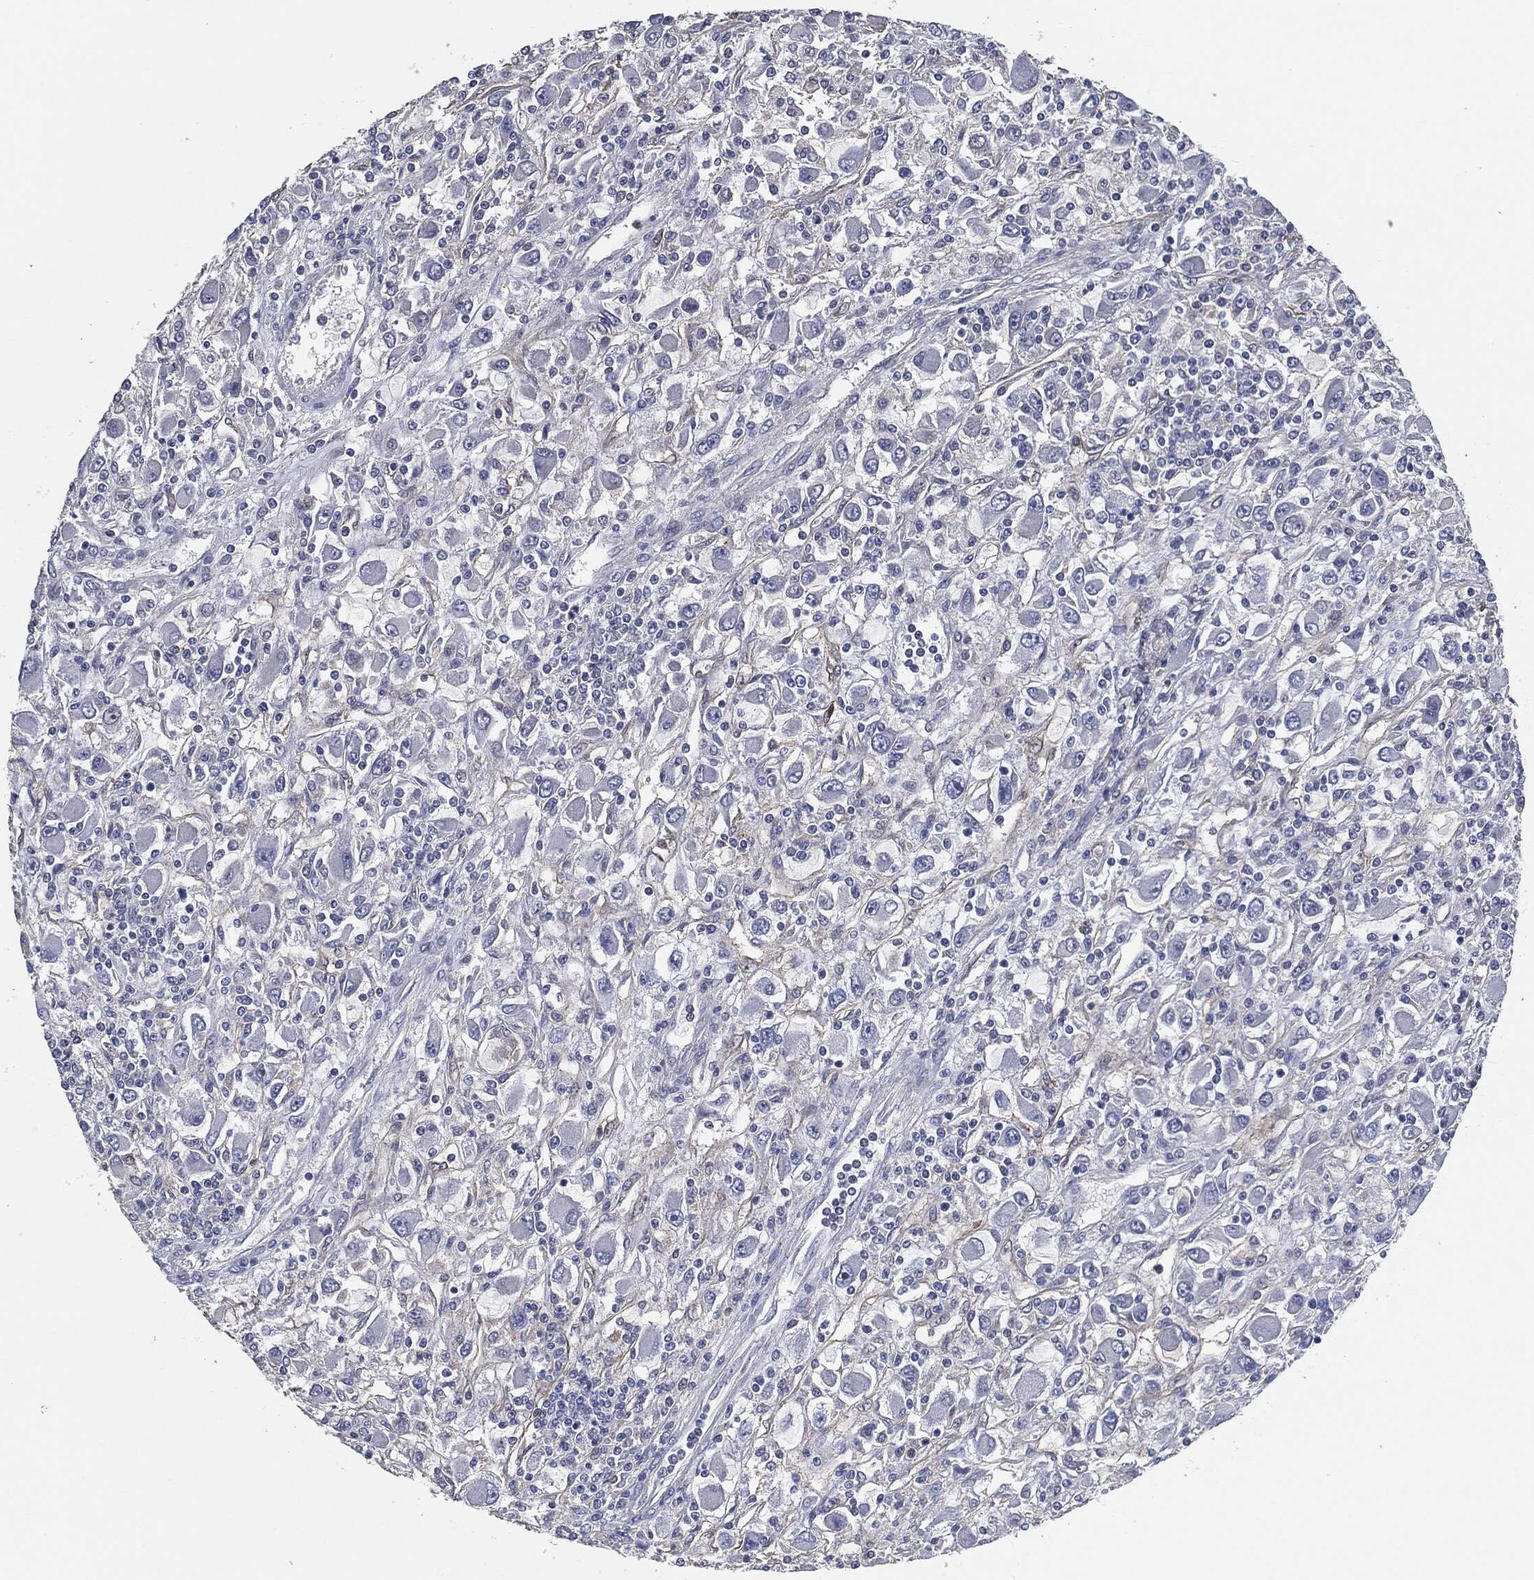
{"staining": {"intensity": "negative", "quantity": "none", "location": "none"}, "tissue": "renal cancer", "cell_type": "Tumor cells", "image_type": "cancer", "snomed": [{"axis": "morphology", "description": "Adenocarcinoma, NOS"}, {"axis": "topography", "description": "Kidney"}], "caption": "Renal cancer was stained to show a protein in brown. There is no significant staining in tumor cells.", "gene": "SVIL", "patient": {"sex": "female", "age": 67}}